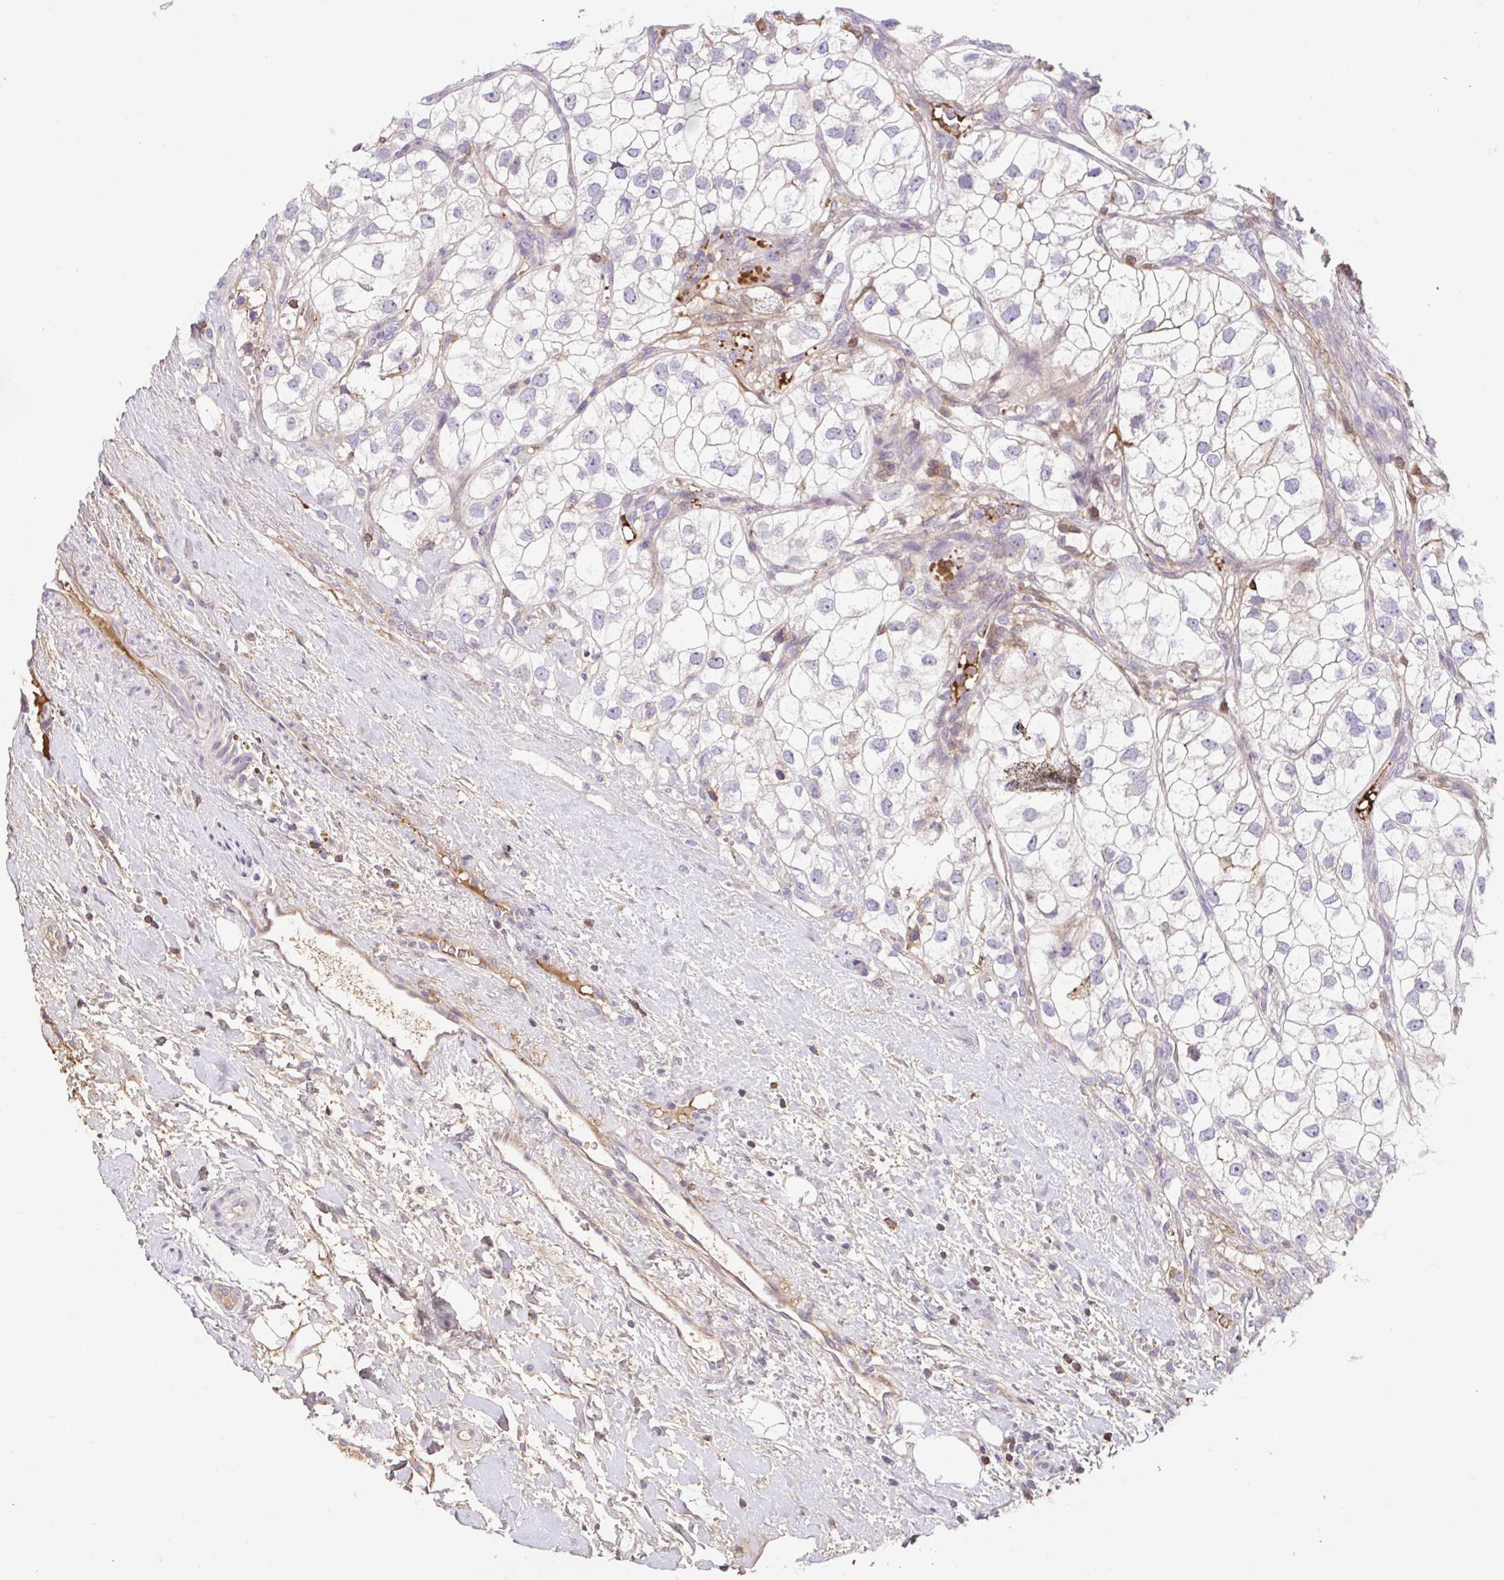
{"staining": {"intensity": "negative", "quantity": "none", "location": "none"}, "tissue": "renal cancer", "cell_type": "Tumor cells", "image_type": "cancer", "snomed": [{"axis": "morphology", "description": "Adenocarcinoma, NOS"}, {"axis": "topography", "description": "Kidney"}], "caption": "The photomicrograph shows no staining of tumor cells in renal adenocarcinoma.", "gene": "TPRG1", "patient": {"sex": "male", "age": 59}}